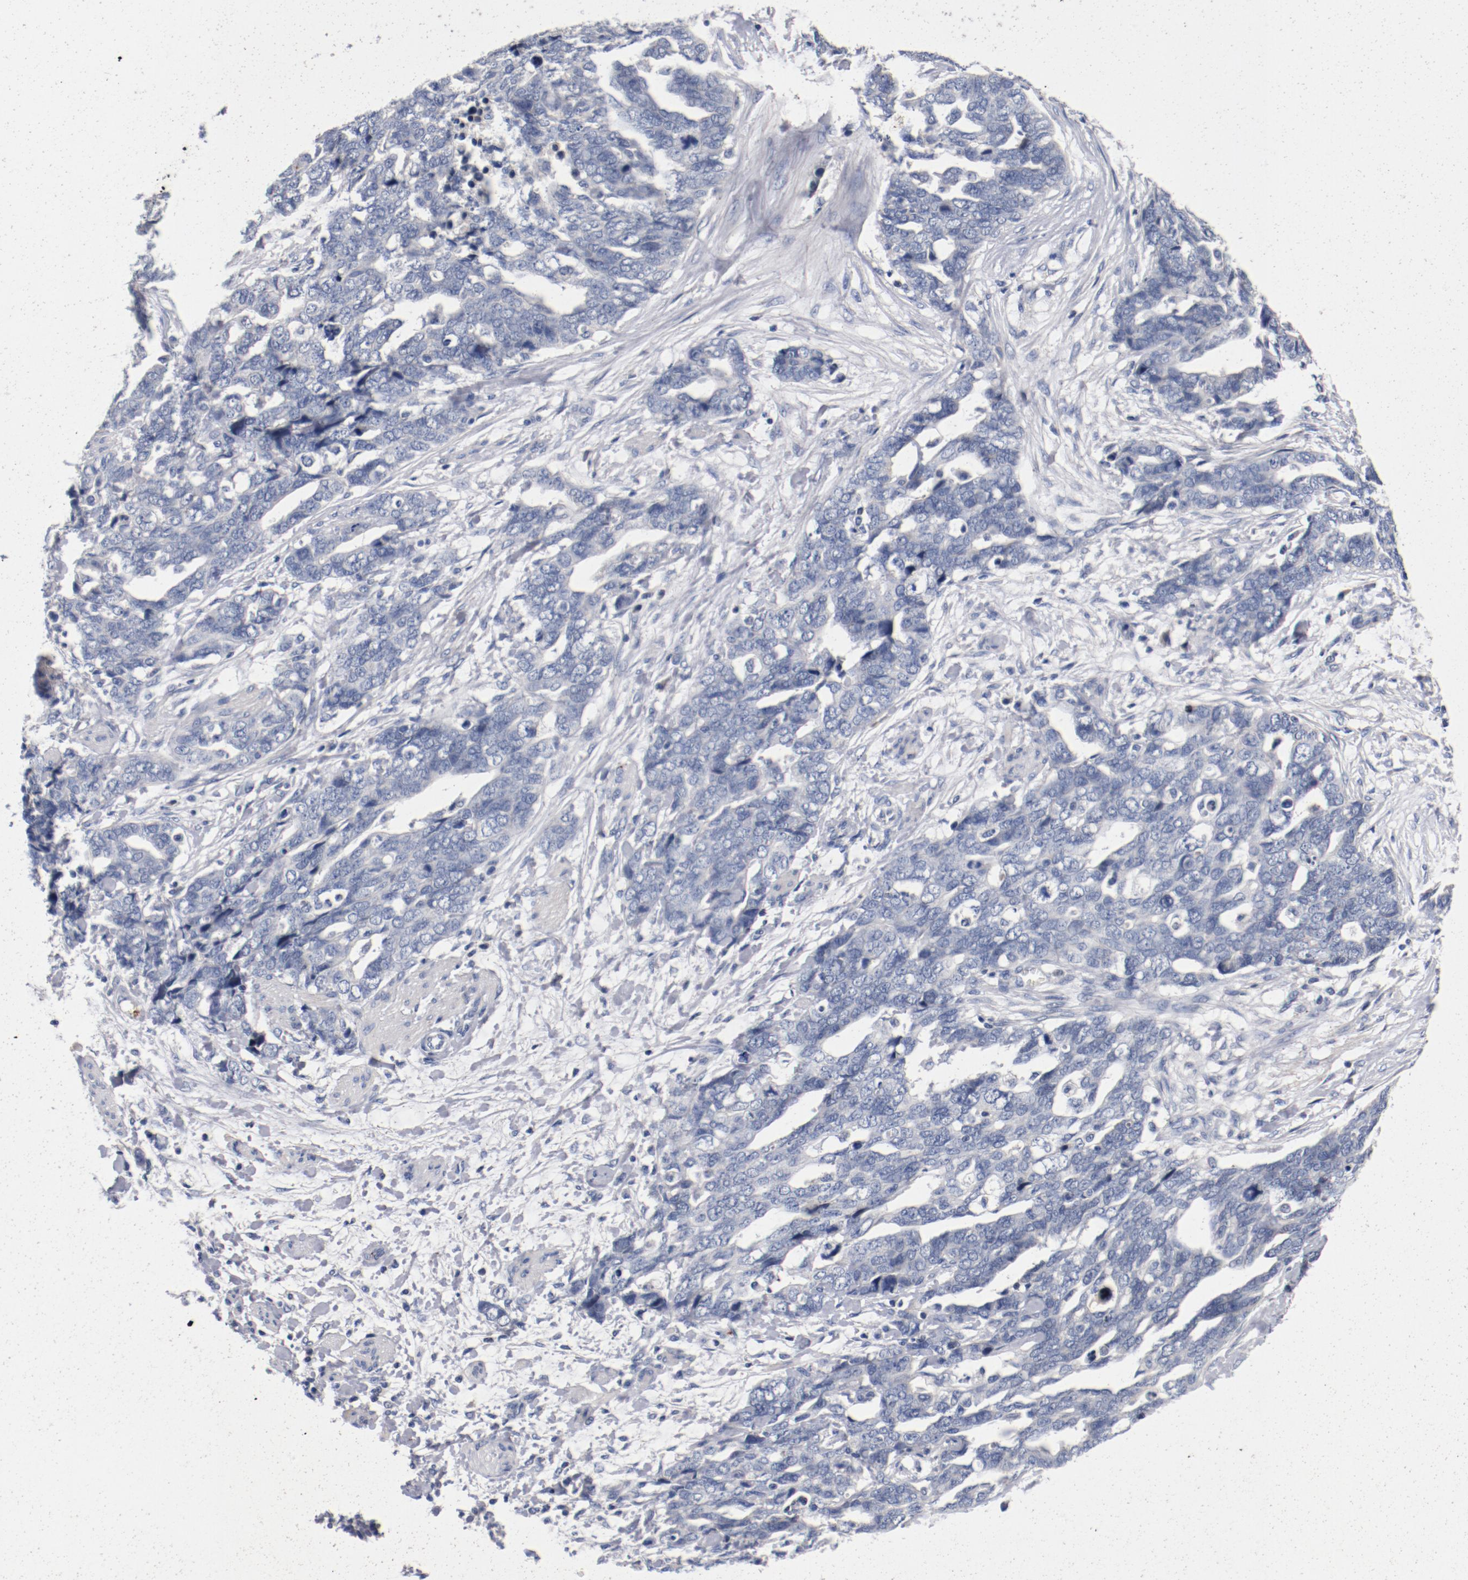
{"staining": {"intensity": "negative", "quantity": "none", "location": "none"}, "tissue": "ovarian cancer", "cell_type": "Tumor cells", "image_type": "cancer", "snomed": [{"axis": "morphology", "description": "Normal tissue, NOS"}, {"axis": "morphology", "description": "Cystadenocarcinoma, serous, NOS"}, {"axis": "topography", "description": "Fallopian tube"}, {"axis": "topography", "description": "Ovary"}], "caption": "Tumor cells show no significant staining in ovarian cancer.", "gene": "PIM1", "patient": {"sex": "female", "age": 56}}